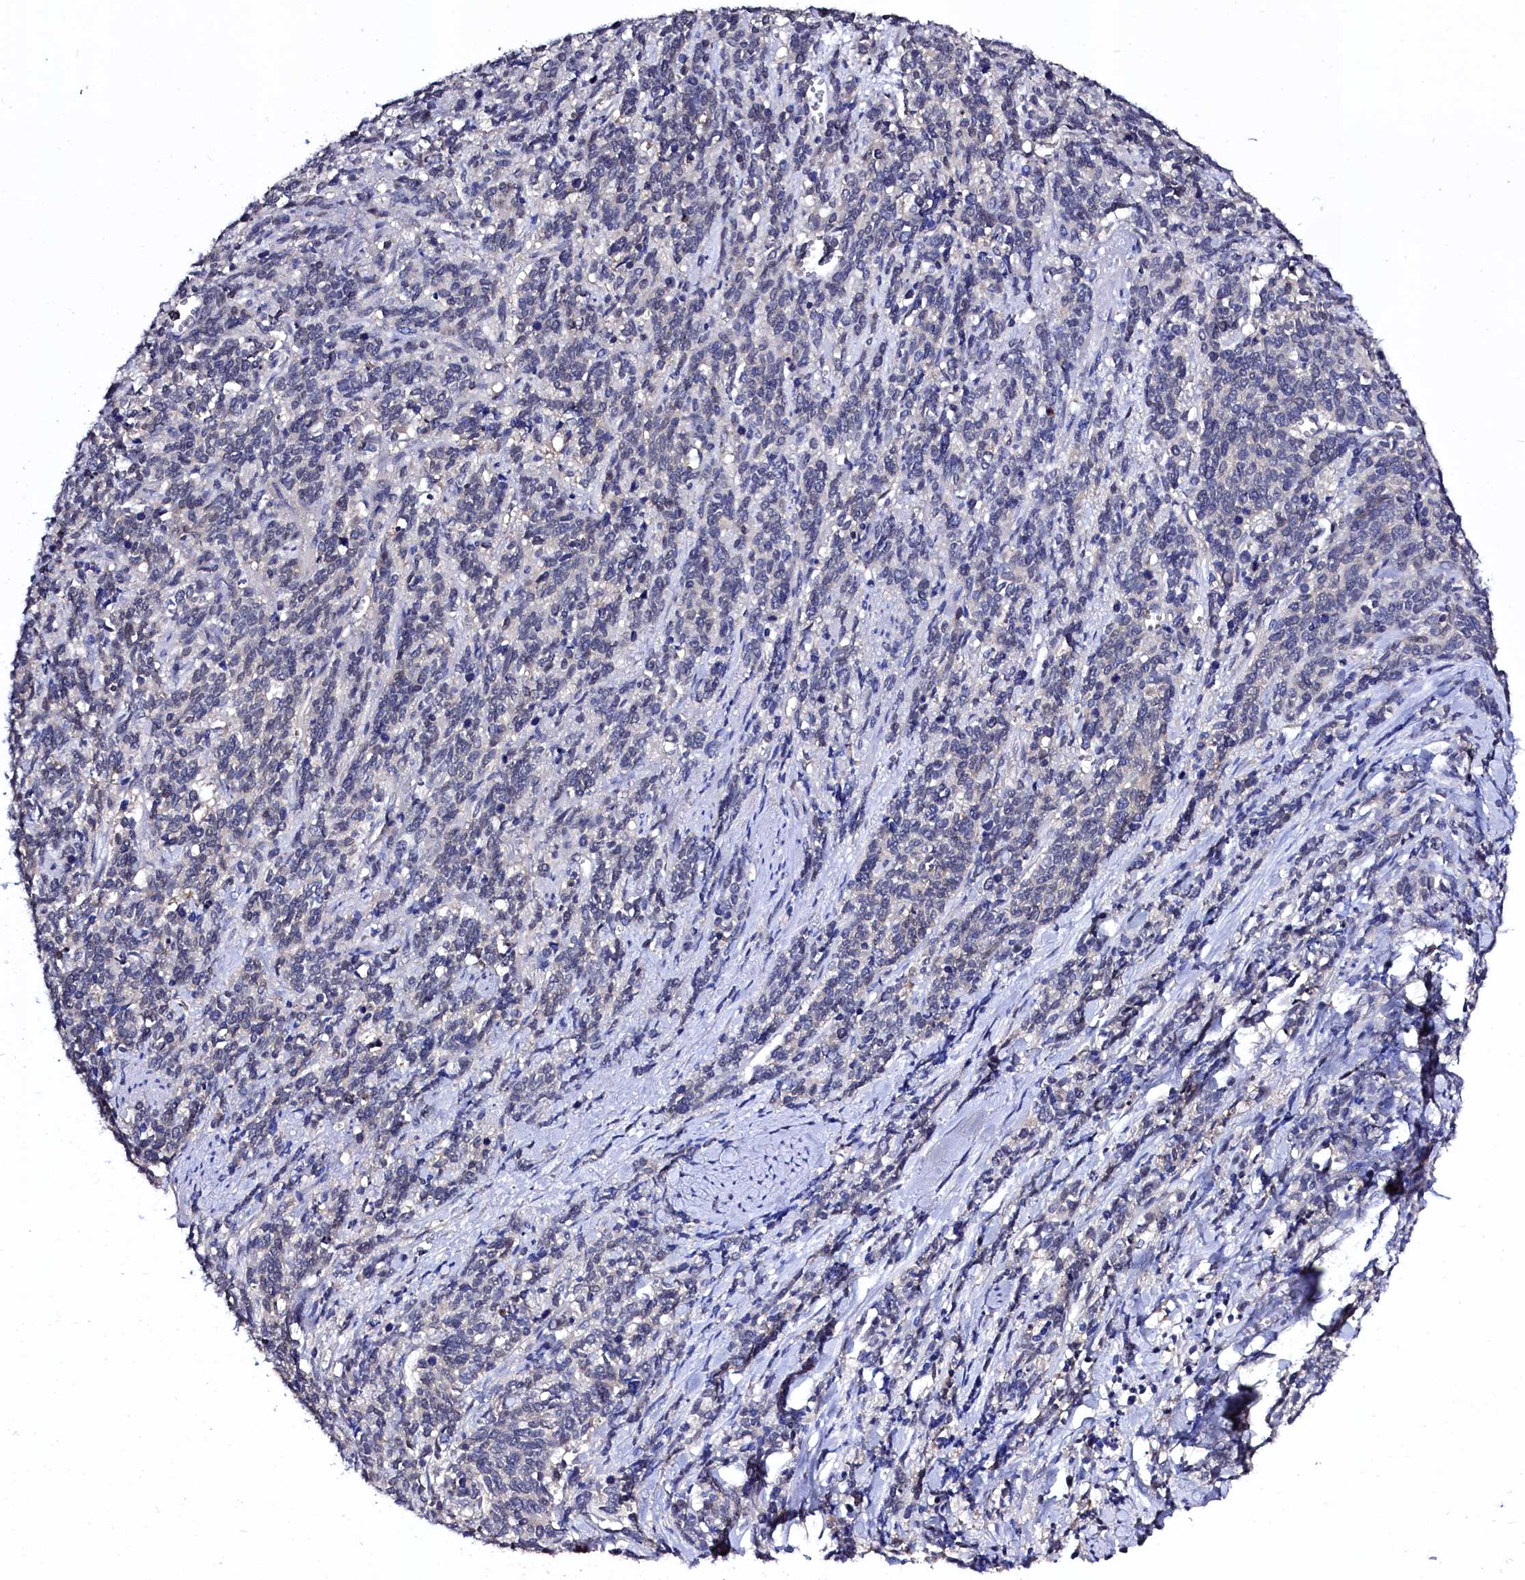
{"staining": {"intensity": "negative", "quantity": "none", "location": "none"}, "tissue": "cervical cancer", "cell_type": "Tumor cells", "image_type": "cancer", "snomed": [{"axis": "morphology", "description": "Squamous cell carcinoma, NOS"}, {"axis": "topography", "description": "Cervix"}], "caption": "A micrograph of cervical squamous cell carcinoma stained for a protein exhibits no brown staining in tumor cells.", "gene": "C11orf54", "patient": {"sex": "female", "age": 60}}